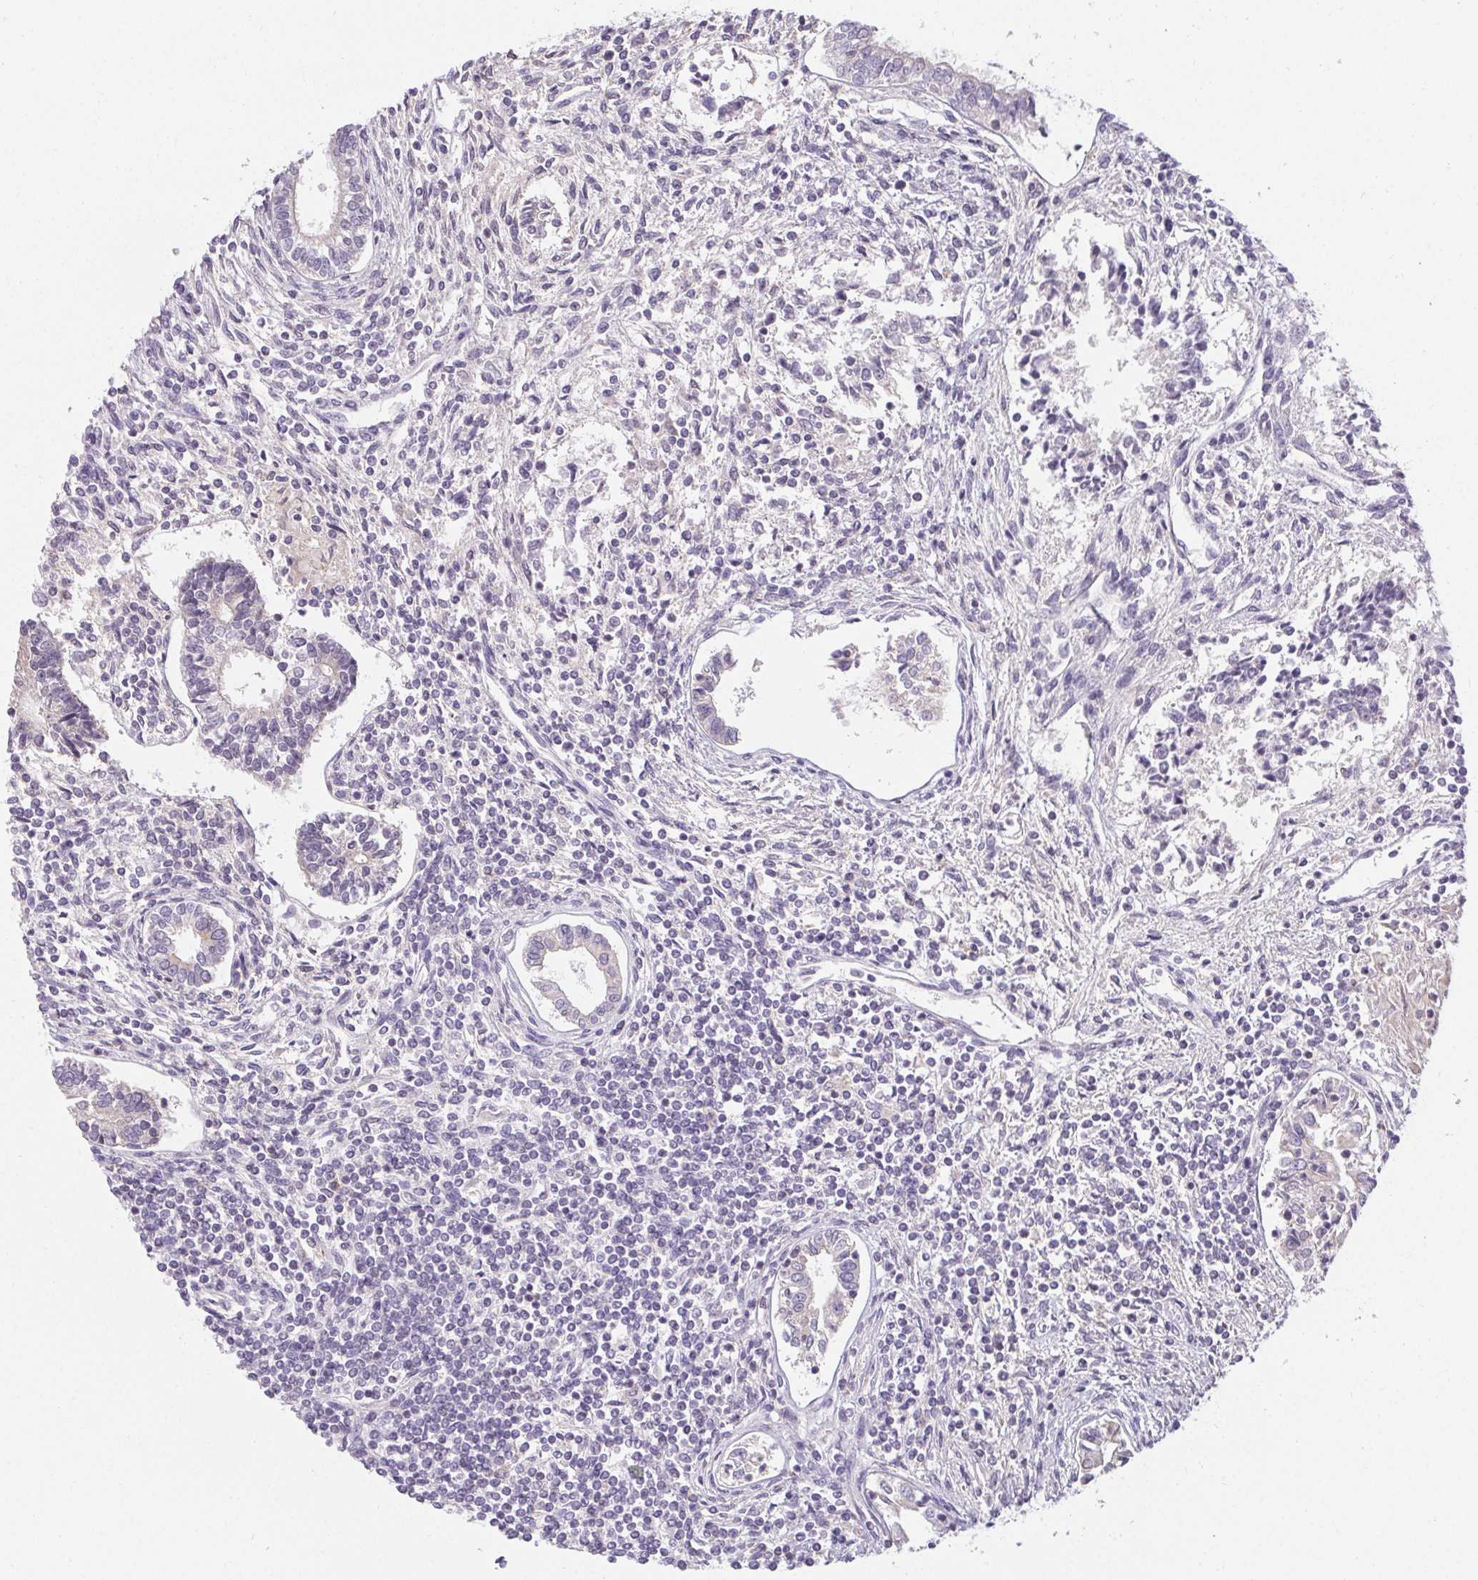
{"staining": {"intensity": "negative", "quantity": "none", "location": "none"}, "tissue": "testis cancer", "cell_type": "Tumor cells", "image_type": "cancer", "snomed": [{"axis": "morphology", "description": "Carcinoma, Embryonal, NOS"}, {"axis": "topography", "description": "Testis"}], "caption": "Tumor cells are negative for brown protein staining in embryonal carcinoma (testis). (DAB (3,3'-diaminobenzidine) IHC with hematoxylin counter stain).", "gene": "TMEM52B", "patient": {"sex": "male", "age": 37}}